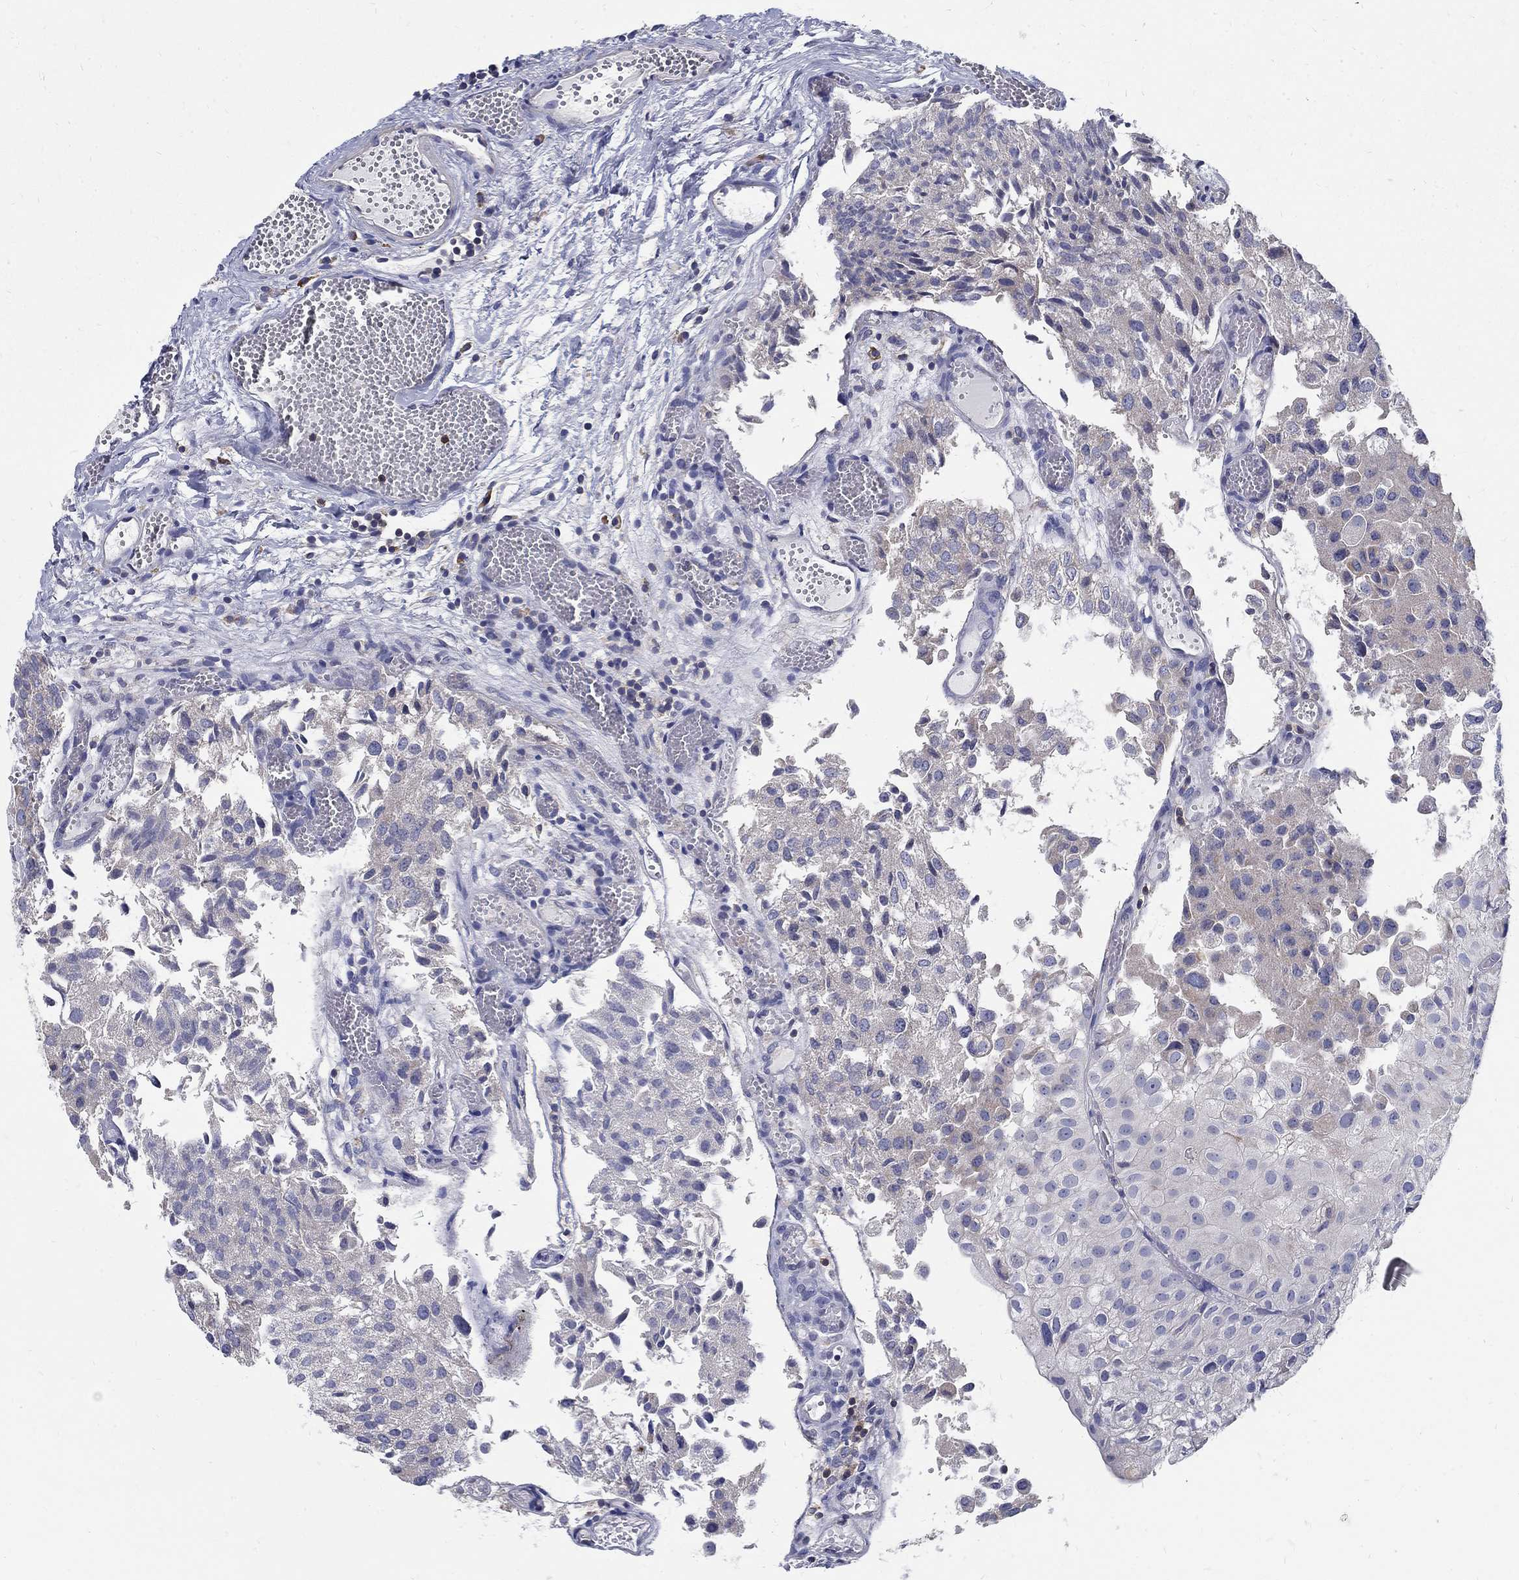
{"staining": {"intensity": "negative", "quantity": "none", "location": "none"}, "tissue": "urothelial cancer", "cell_type": "Tumor cells", "image_type": "cancer", "snomed": [{"axis": "morphology", "description": "Urothelial carcinoma, Low grade"}, {"axis": "topography", "description": "Urinary bladder"}], "caption": "IHC photomicrograph of urothelial carcinoma (low-grade) stained for a protein (brown), which displays no staining in tumor cells.", "gene": "AGAP2", "patient": {"sex": "female", "age": 78}}